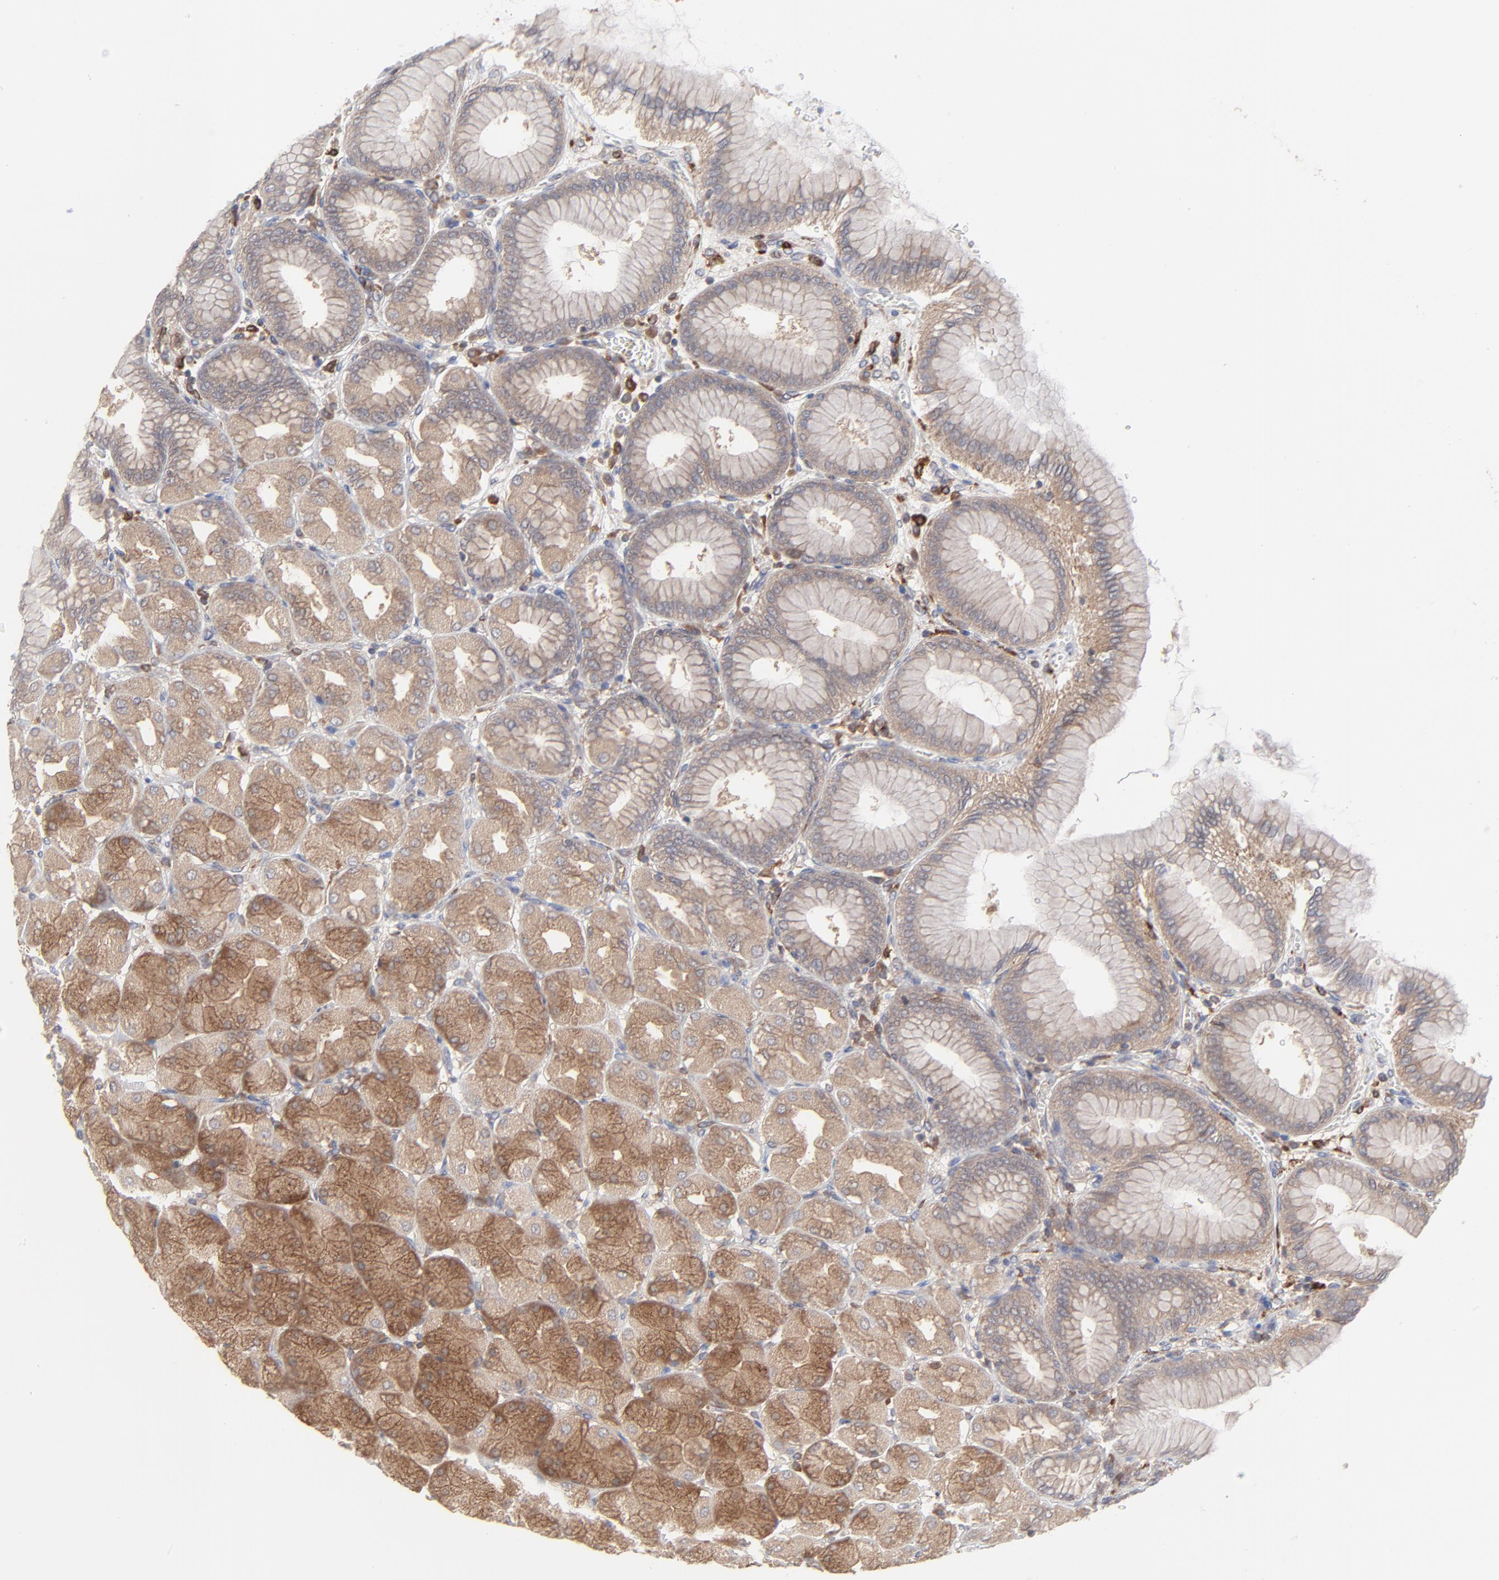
{"staining": {"intensity": "strong", "quantity": "25%-75%", "location": "cytoplasmic/membranous"}, "tissue": "stomach", "cell_type": "Glandular cells", "image_type": "normal", "snomed": [{"axis": "morphology", "description": "Normal tissue, NOS"}, {"axis": "topography", "description": "Stomach, upper"}], "caption": "A photomicrograph of human stomach stained for a protein demonstrates strong cytoplasmic/membranous brown staining in glandular cells. Immunohistochemistry stains the protein of interest in brown and the nuclei are stained blue.", "gene": "RAB9A", "patient": {"sex": "female", "age": 56}}